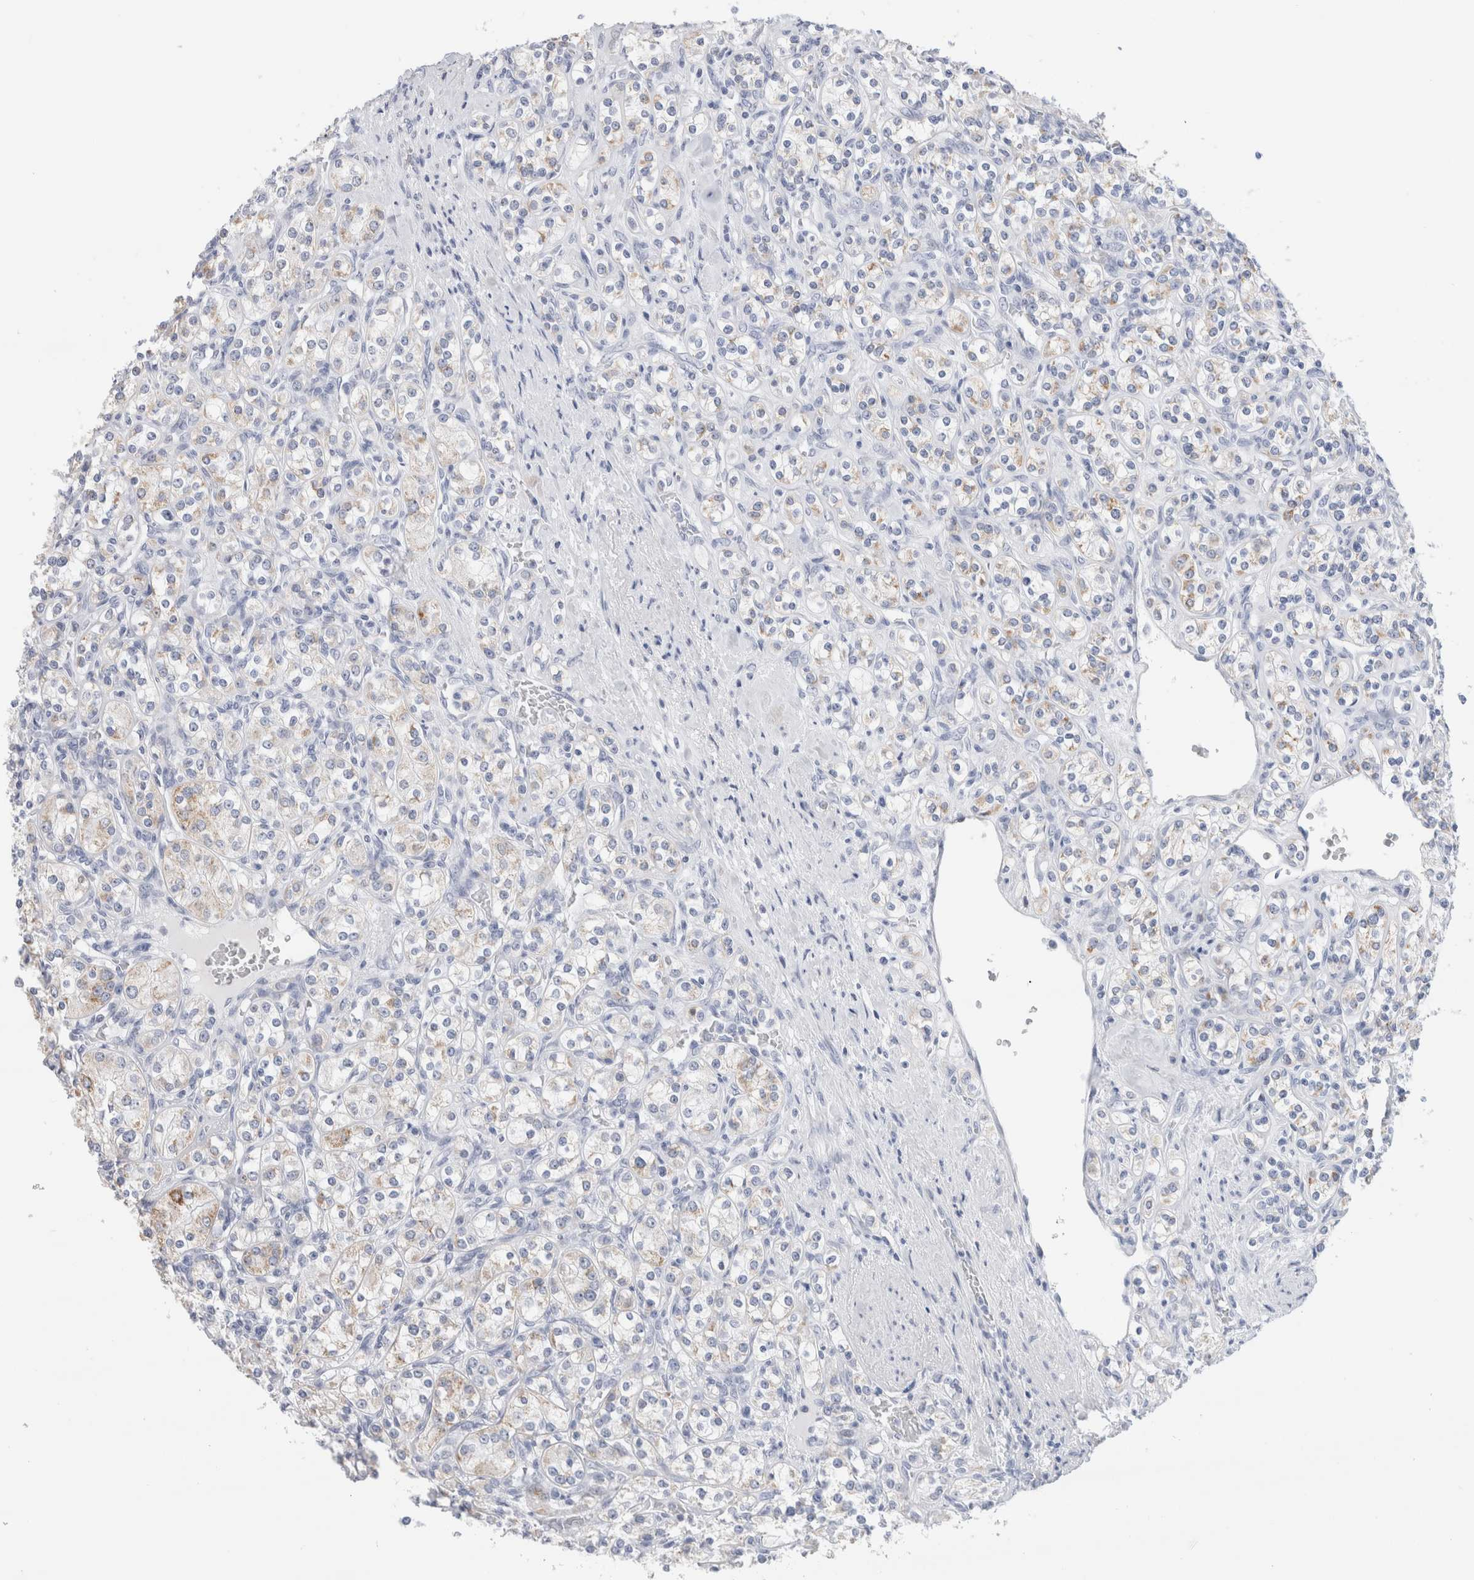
{"staining": {"intensity": "weak", "quantity": "<25%", "location": "cytoplasmic/membranous"}, "tissue": "renal cancer", "cell_type": "Tumor cells", "image_type": "cancer", "snomed": [{"axis": "morphology", "description": "Adenocarcinoma, NOS"}, {"axis": "topography", "description": "Kidney"}], "caption": "Image shows no significant protein staining in tumor cells of adenocarcinoma (renal). (Stains: DAB (3,3'-diaminobenzidine) immunohistochemistry (IHC) with hematoxylin counter stain, Microscopy: brightfield microscopy at high magnification).", "gene": "ECHDC2", "patient": {"sex": "male", "age": 77}}